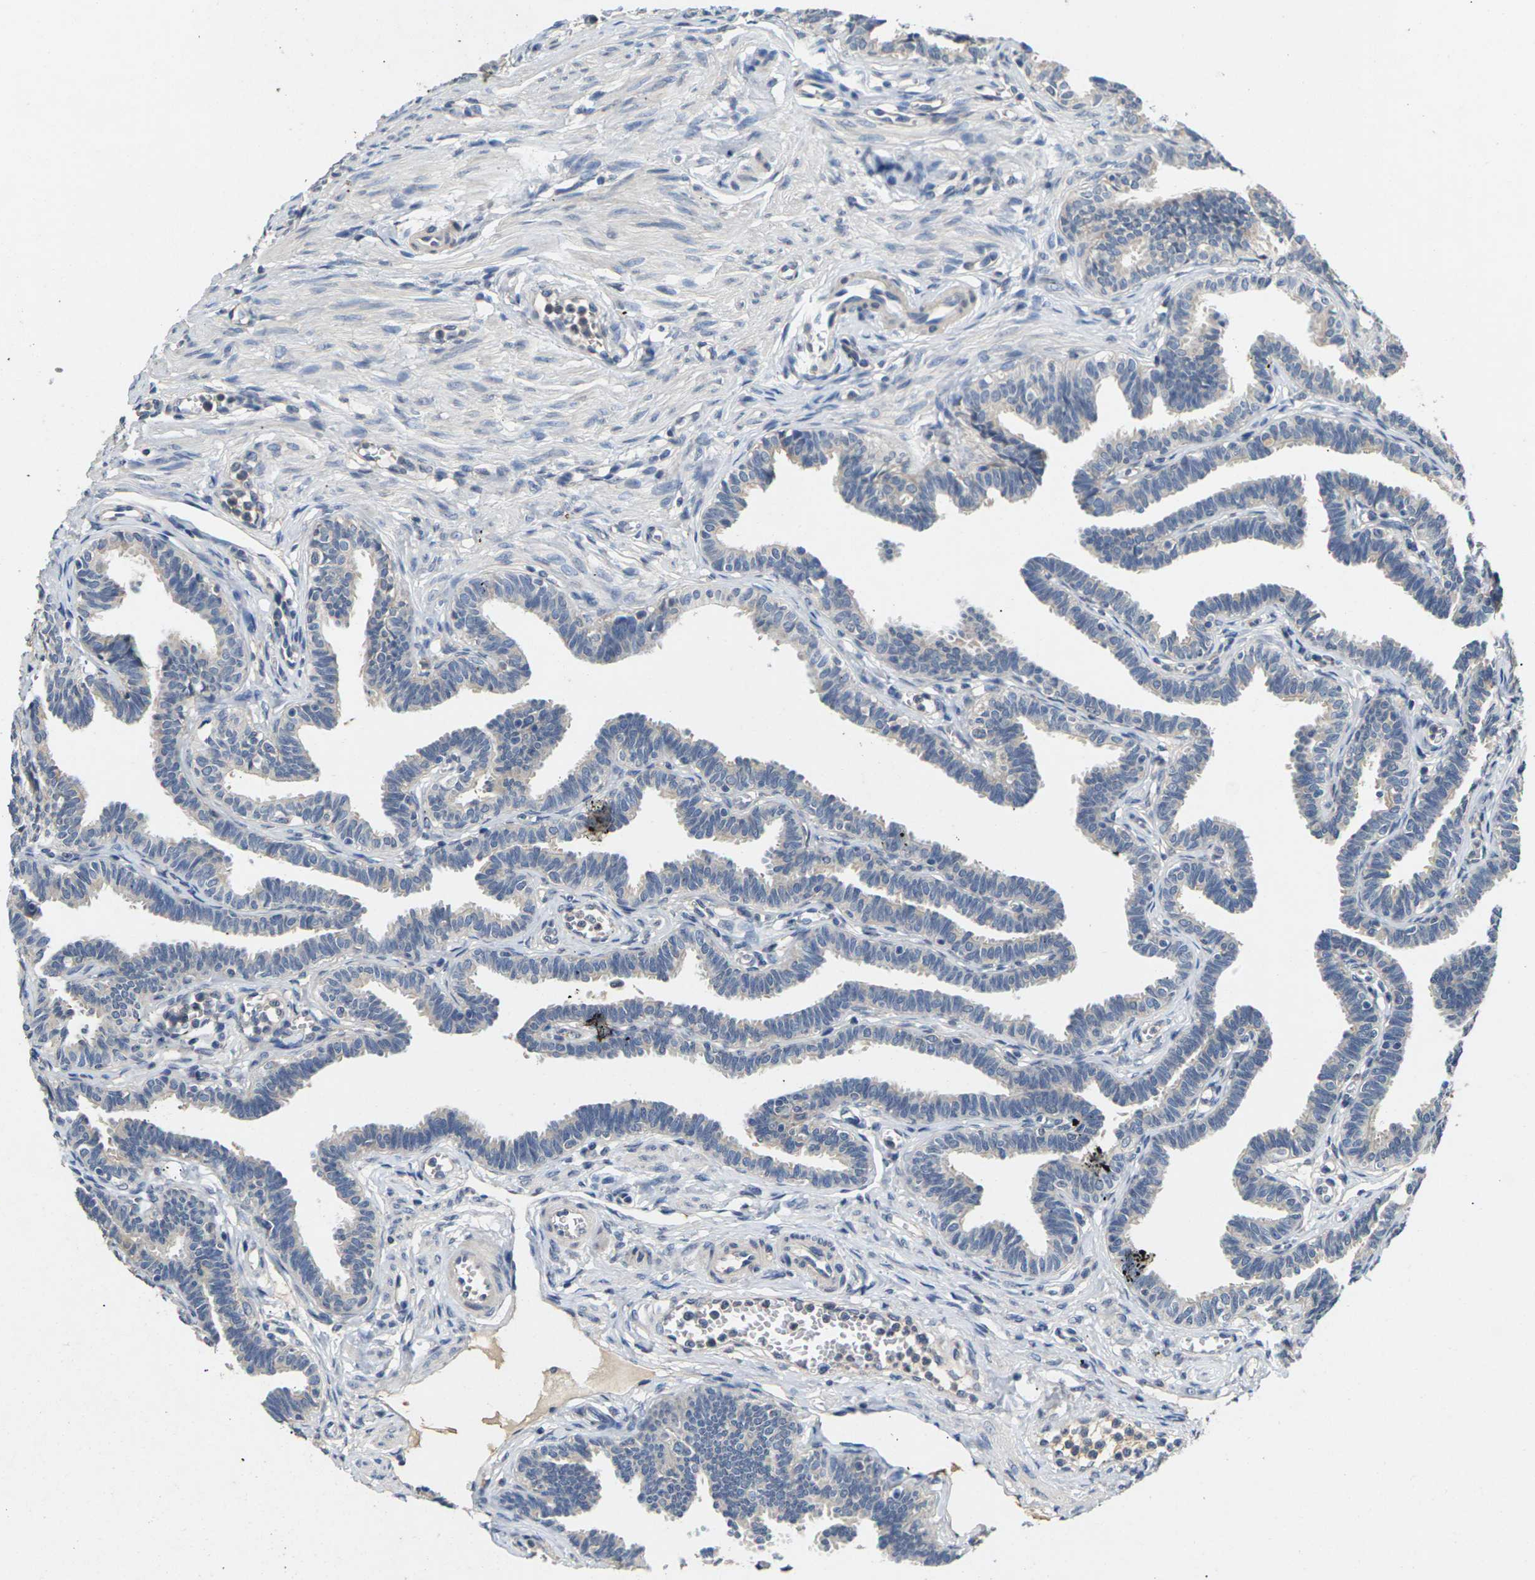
{"staining": {"intensity": "negative", "quantity": "none", "location": "none"}, "tissue": "fallopian tube", "cell_type": "Glandular cells", "image_type": "normal", "snomed": [{"axis": "morphology", "description": "Normal tissue, NOS"}, {"axis": "topography", "description": "Fallopian tube"}, {"axis": "topography", "description": "Ovary"}], "caption": "Fallopian tube stained for a protein using immunohistochemistry exhibits no positivity glandular cells.", "gene": "SLC2A2", "patient": {"sex": "female", "age": 23}}